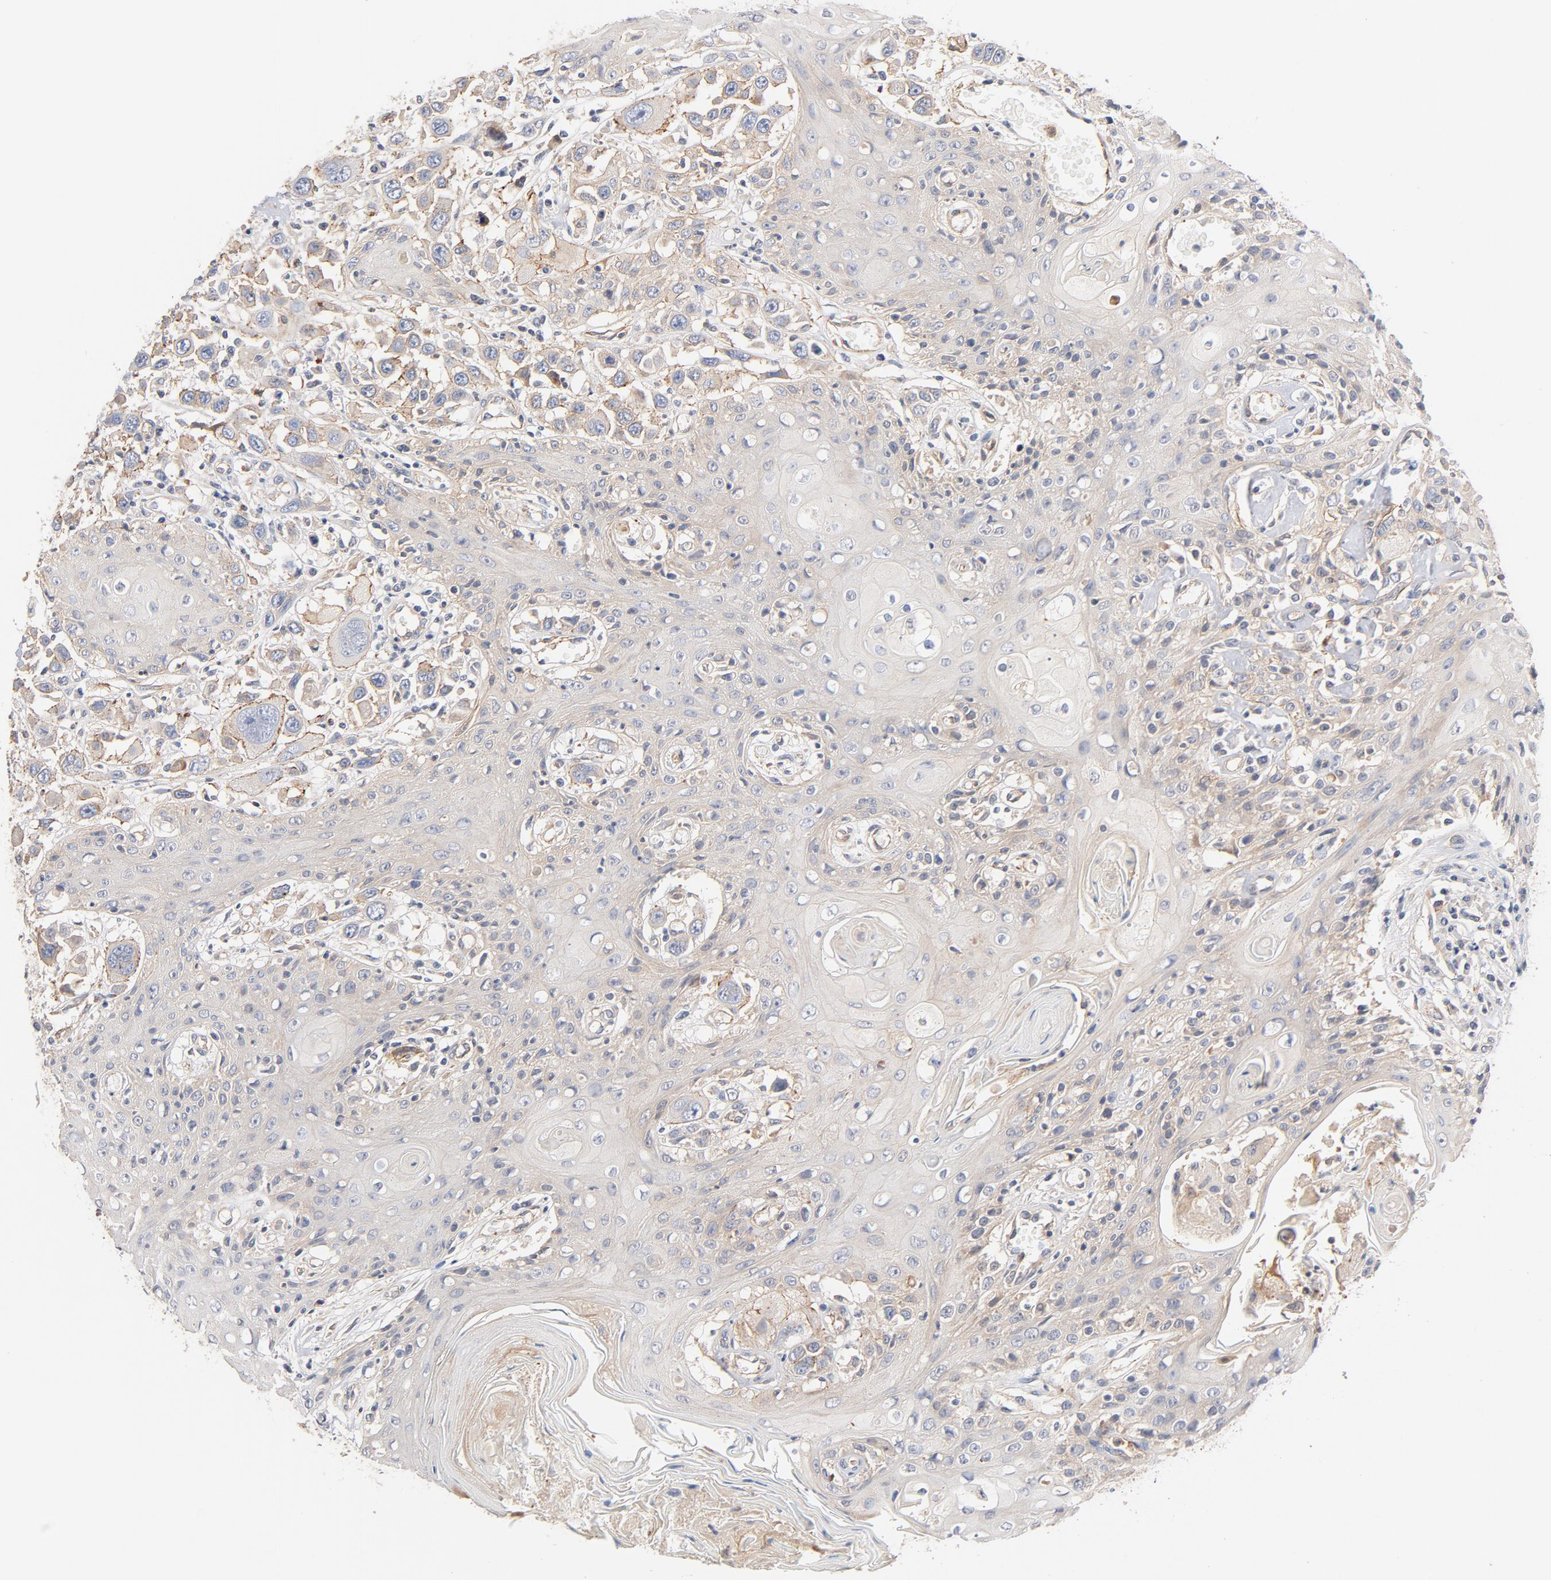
{"staining": {"intensity": "moderate", "quantity": ">75%", "location": "cytoplasmic/membranous"}, "tissue": "head and neck cancer", "cell_type": "Tumor cells", "image_type": "cancer", "snomed": [{"axis": "morphology", "description": "Squamous cell carcinoma, NOS"}, {"axis": "topography", "description": "Oral tissue"}, {"axis": "topography", "description": "Head-Neck"}], "caption": "Moderate cytoplasmic/membranous expression for a protein is seen in approximately >75% of tumor cells of head and neck squamous cell carcinoma using IHC.", "gene": "STRN3", "patient": {"sex": "female", "age": 76}}